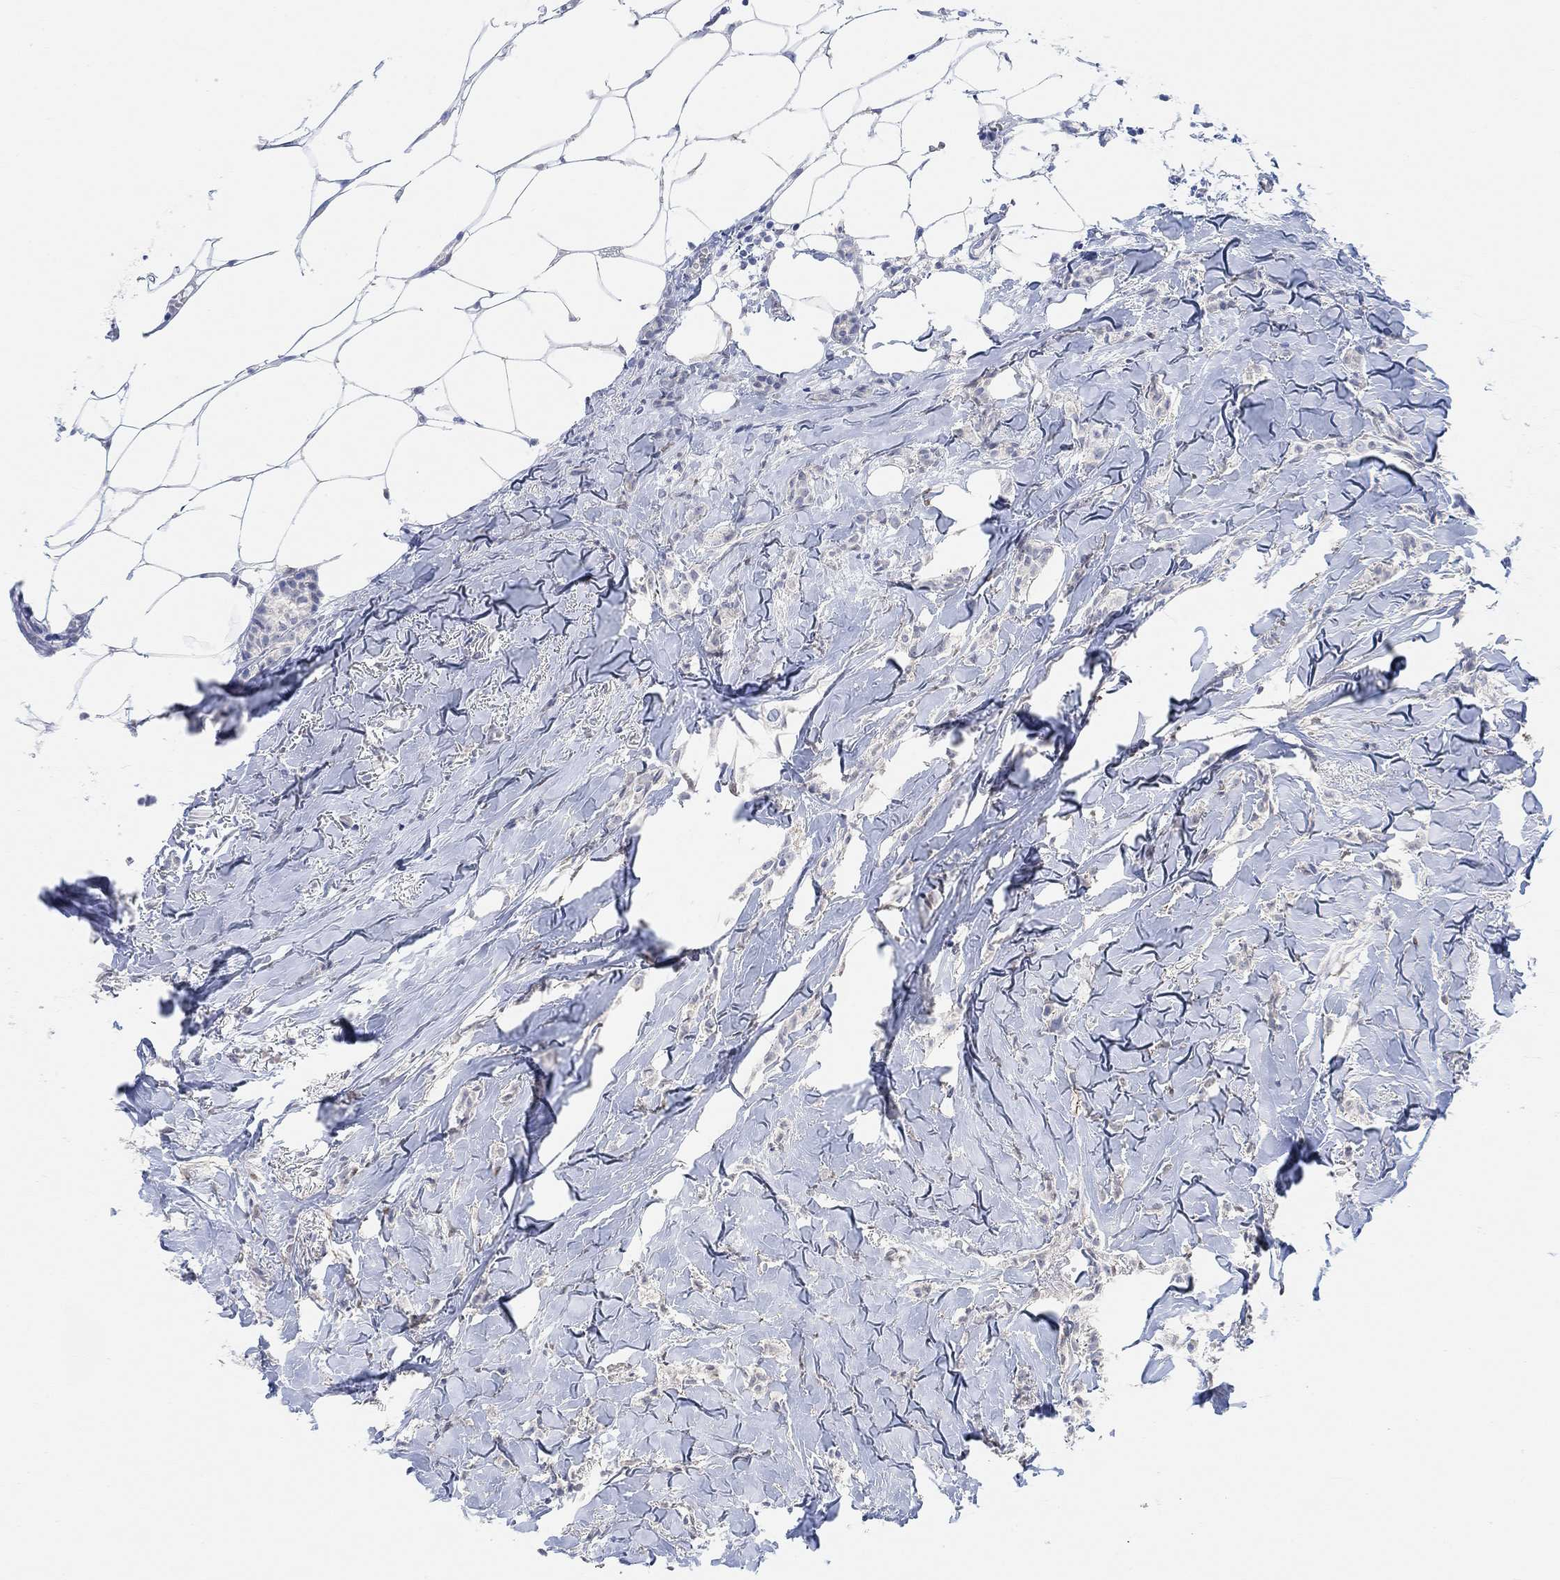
{"staining": {"intensity": "negative", "quantity": "none", "location": "none"}, "tissue": "breast cancer", "cell_type": "Tumor cells", "image_type": "cancer", "snomed": [{"axis": "morphology", "description": "Duct carcinoma"}, {"axis": "topography", "description": "Breast"}], "caption": "Intraductal carcinoma (breast) was stained to show a protein in brown. There is no significant positivity in tumor cells.", "gene": "RIMS1", "patient": {"sex": "female", "age": 85}}